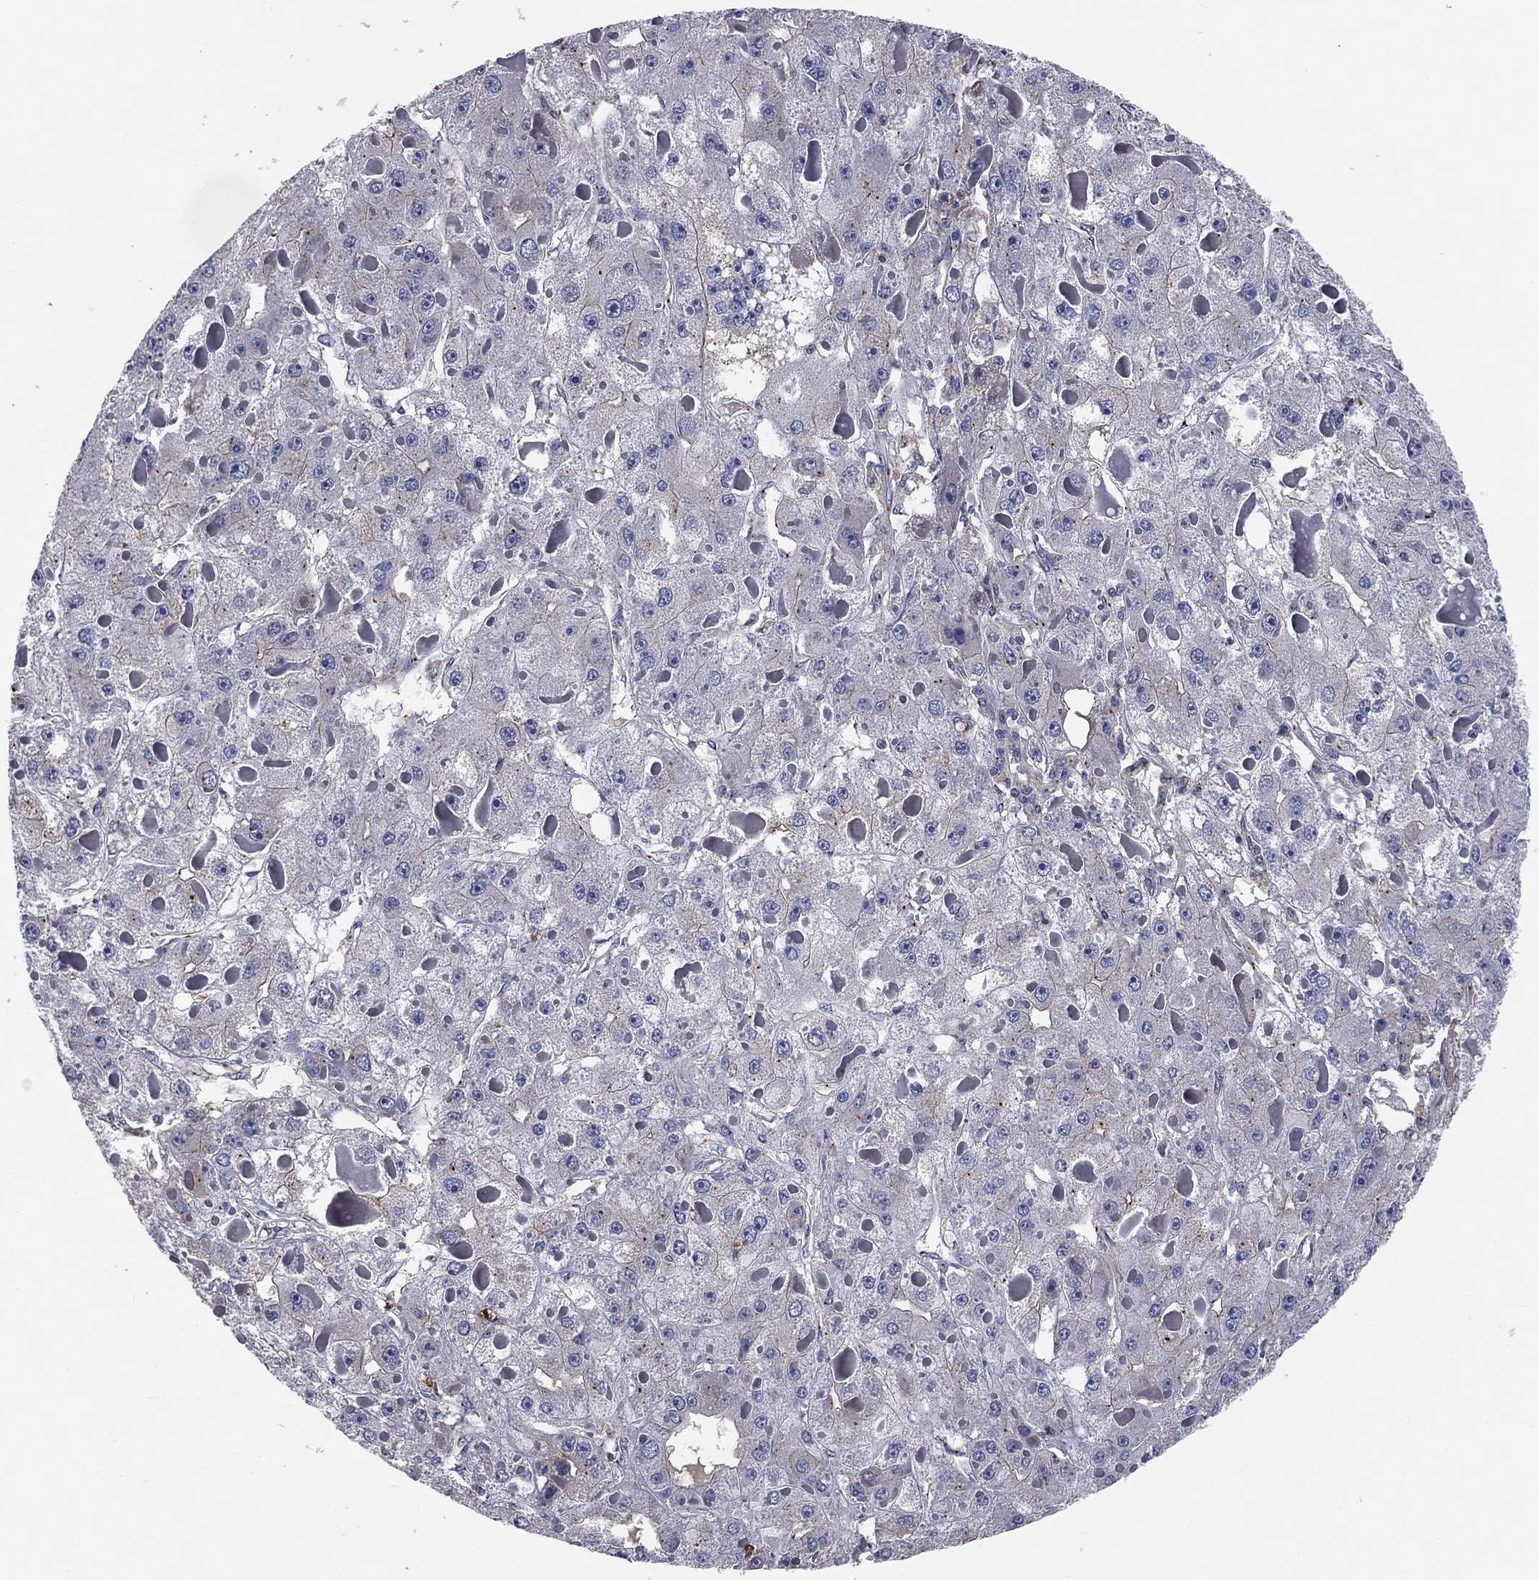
{"staining": {"intensity": "negative", "quantity": "none", "location": "none"}, "tissue": "liver cancer", "cell_type": "Tumor cells", "image_type": "cancer", "snomed": [{"axis": "morphology", "description": "Carcinoma, Hepatocellular, NOS"}, {"axis": "topography", "description": "Liver"}], "caption": "High power microscopy micrograph of an immunohistochemistry micrograph of hepatocellular carcinoma (liver), revealing no significant staining in tumor cells.", "gene": "CROCC", "patient": {"sex": "female", "age": 73}}